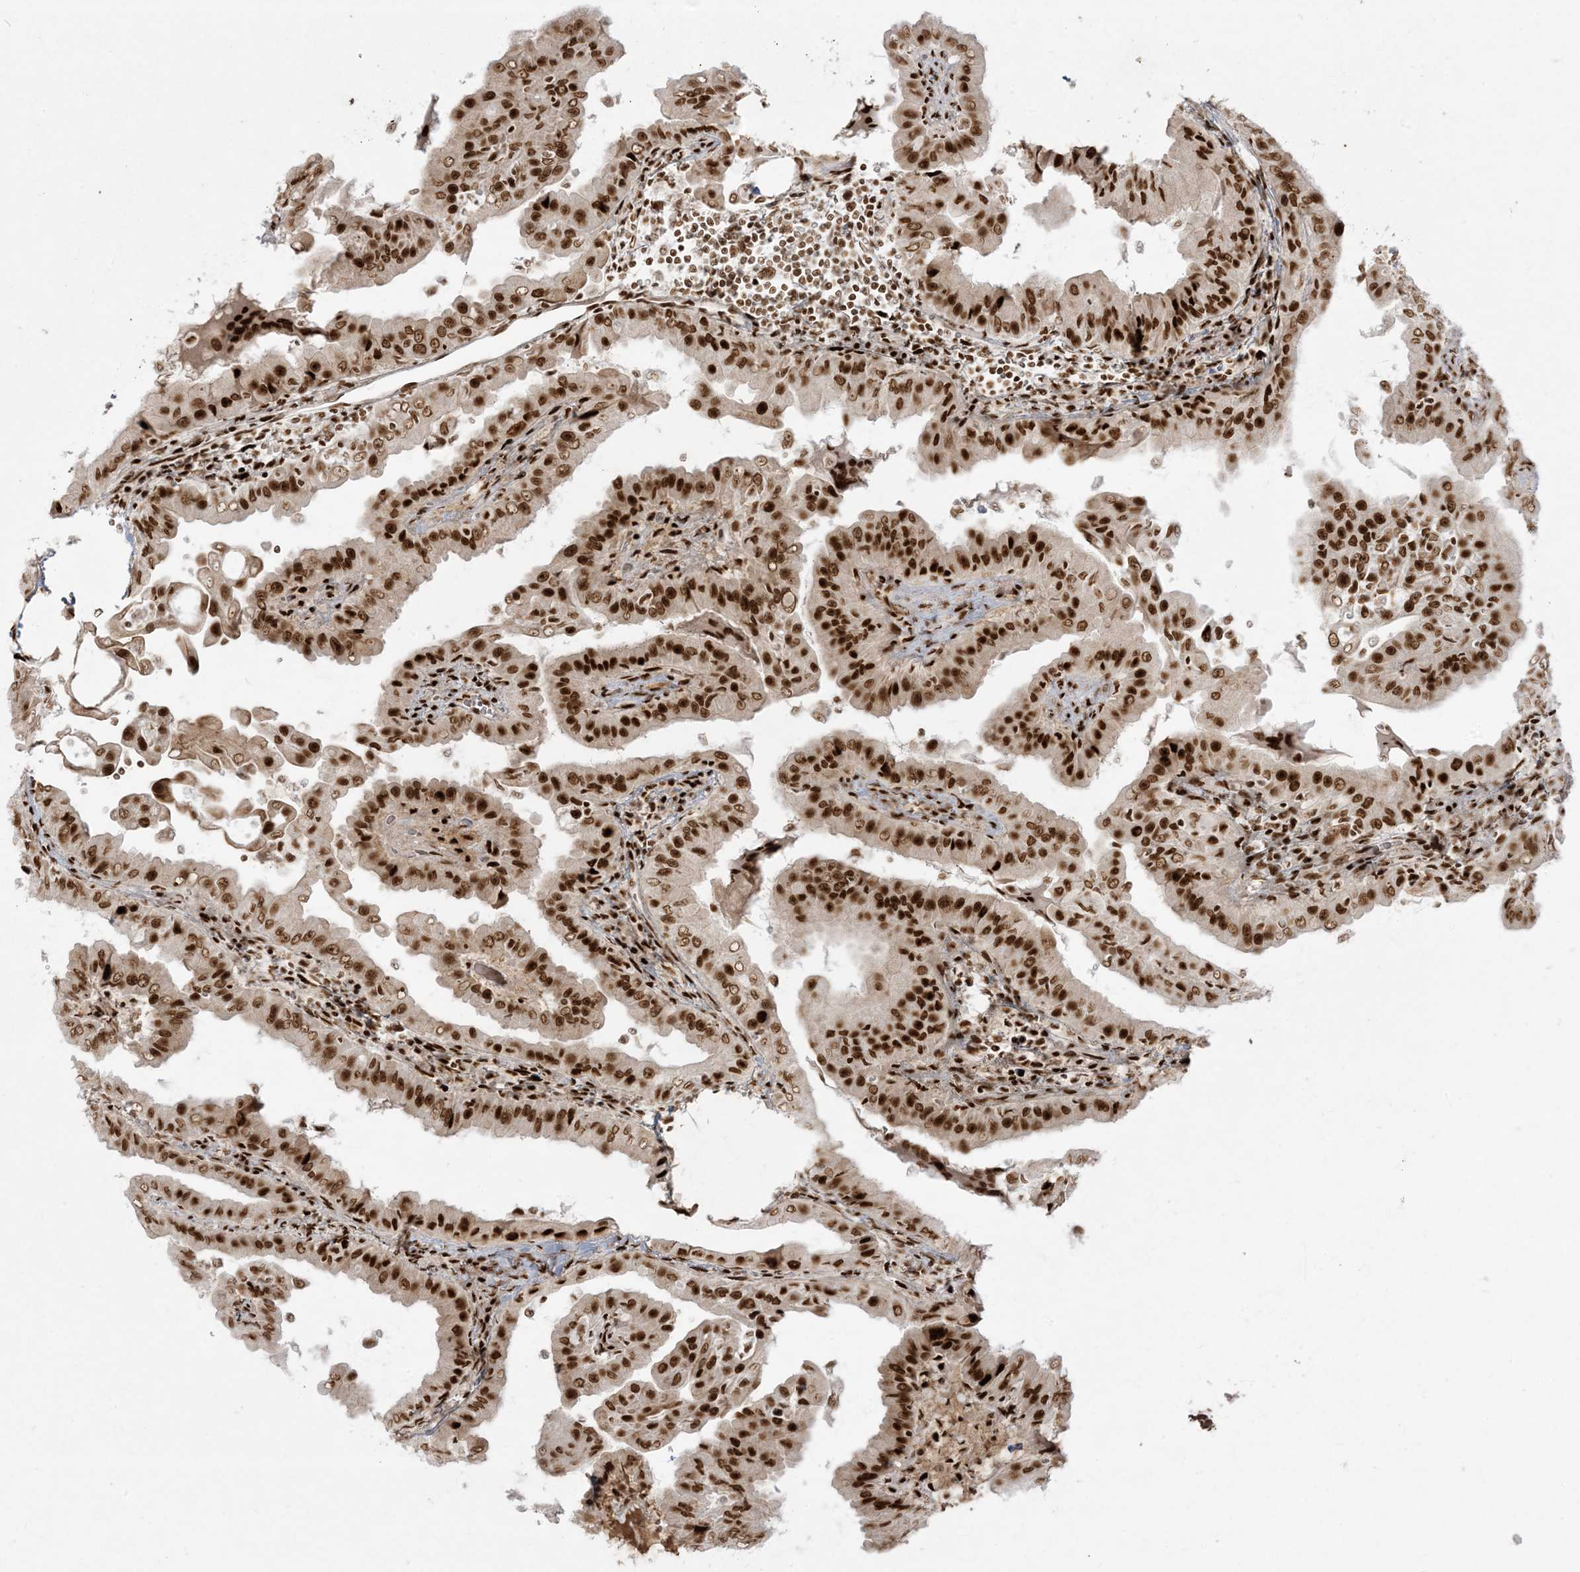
{"staining": {"intensity": "strong", "quantity": ">75%", "location": "nuclear"}, "tissue": "thyroid cancer", "cell_type": "Tumor cells", "image_type": "cancer", "snomed": [{"axis": "morphology", "description": "Papillary adenocarcinoma, NOS"}, {"axis": "topography", "description": "Thyroid gland"}], "caption": "The image exhibits immunohistochemical staining of thyroid papillary adenocarcinoma. There is strong nuclear expression is present in about >75% of tumor cells.", "gene": "RBM10", "patient": {"sex": "male", "age": 33}}